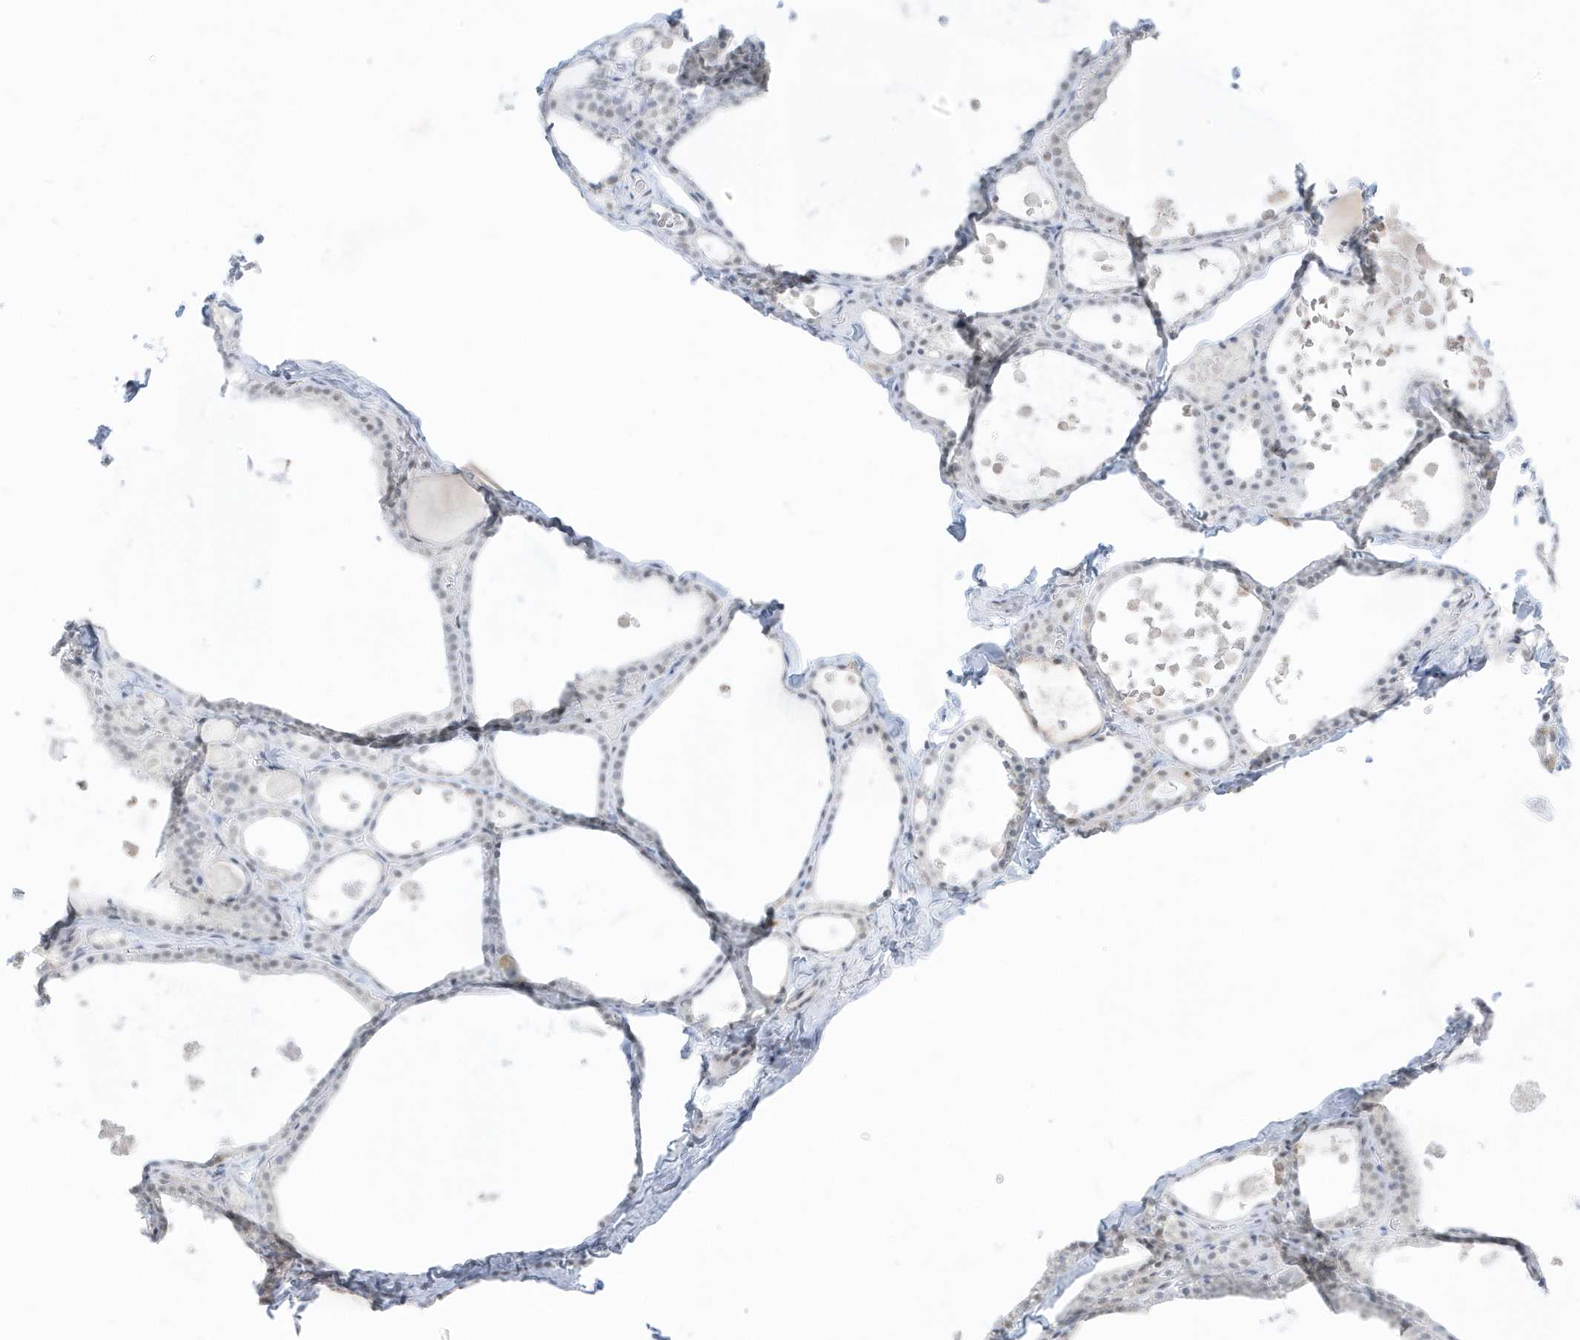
{"staining": {"intensity": "negative", "quantity": "none", "location": "none"}, "tissue": "thyroid gland", "cell_type": "Glandular cells", "image_type": "normal", "snomed": [{"axis": "morphology", "description": "Normal tissue, NOS"}, {"axis": "topography", "description": "Thyroid gland"}], "caption": "Immunohistochemical staining of unremarkable thyroid gland exhibits no significant expression in glandular cells.", "gene": "PLEKHN1", "patient": {"sex": "male", "age": 56}}